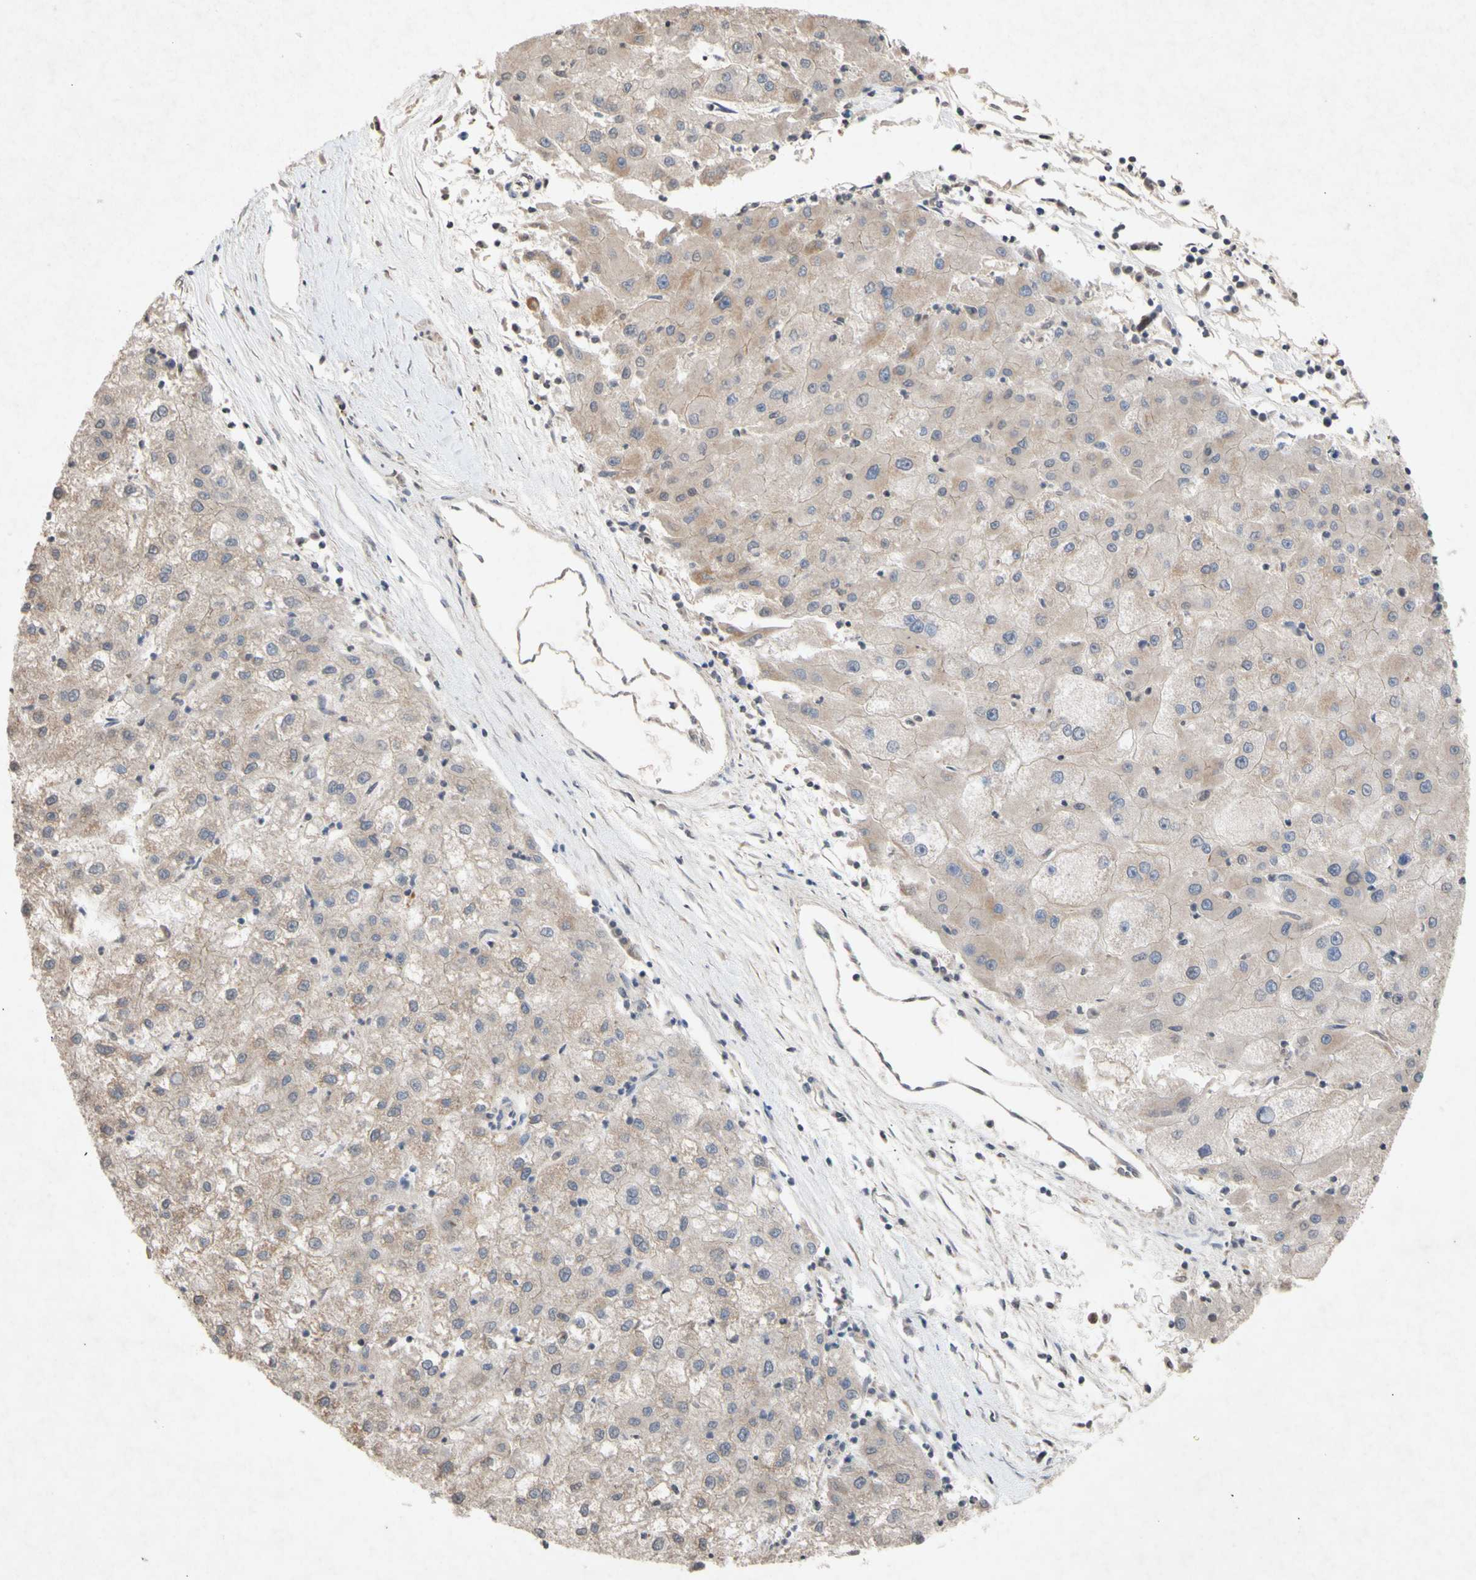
{"staining": {"intensity": "weak", "quantity": ">75%", "location": "cytoplasmic/membranous"}, "tissue": "liver cancer", "cell_type": "Tumor cells", "image_type": "cancer", "snomed": [{"axis": "morphology", "description": "Carcinoma, Hepatocellular, NOS"}, {"axis": "topography", "description": "Liver"}], "caption": "This micrograph displays liver cancer (hepatocellular carcinoma) stained with immunohistochemistry (IHC) to label a protein in brown. The cytoplasmic/membranous of tumor cells show weak positivity for the protein. Nuclei are counter-stained blue.", "gene": "NECTIN3", "patient": {"sex": "male", "age": 72}}